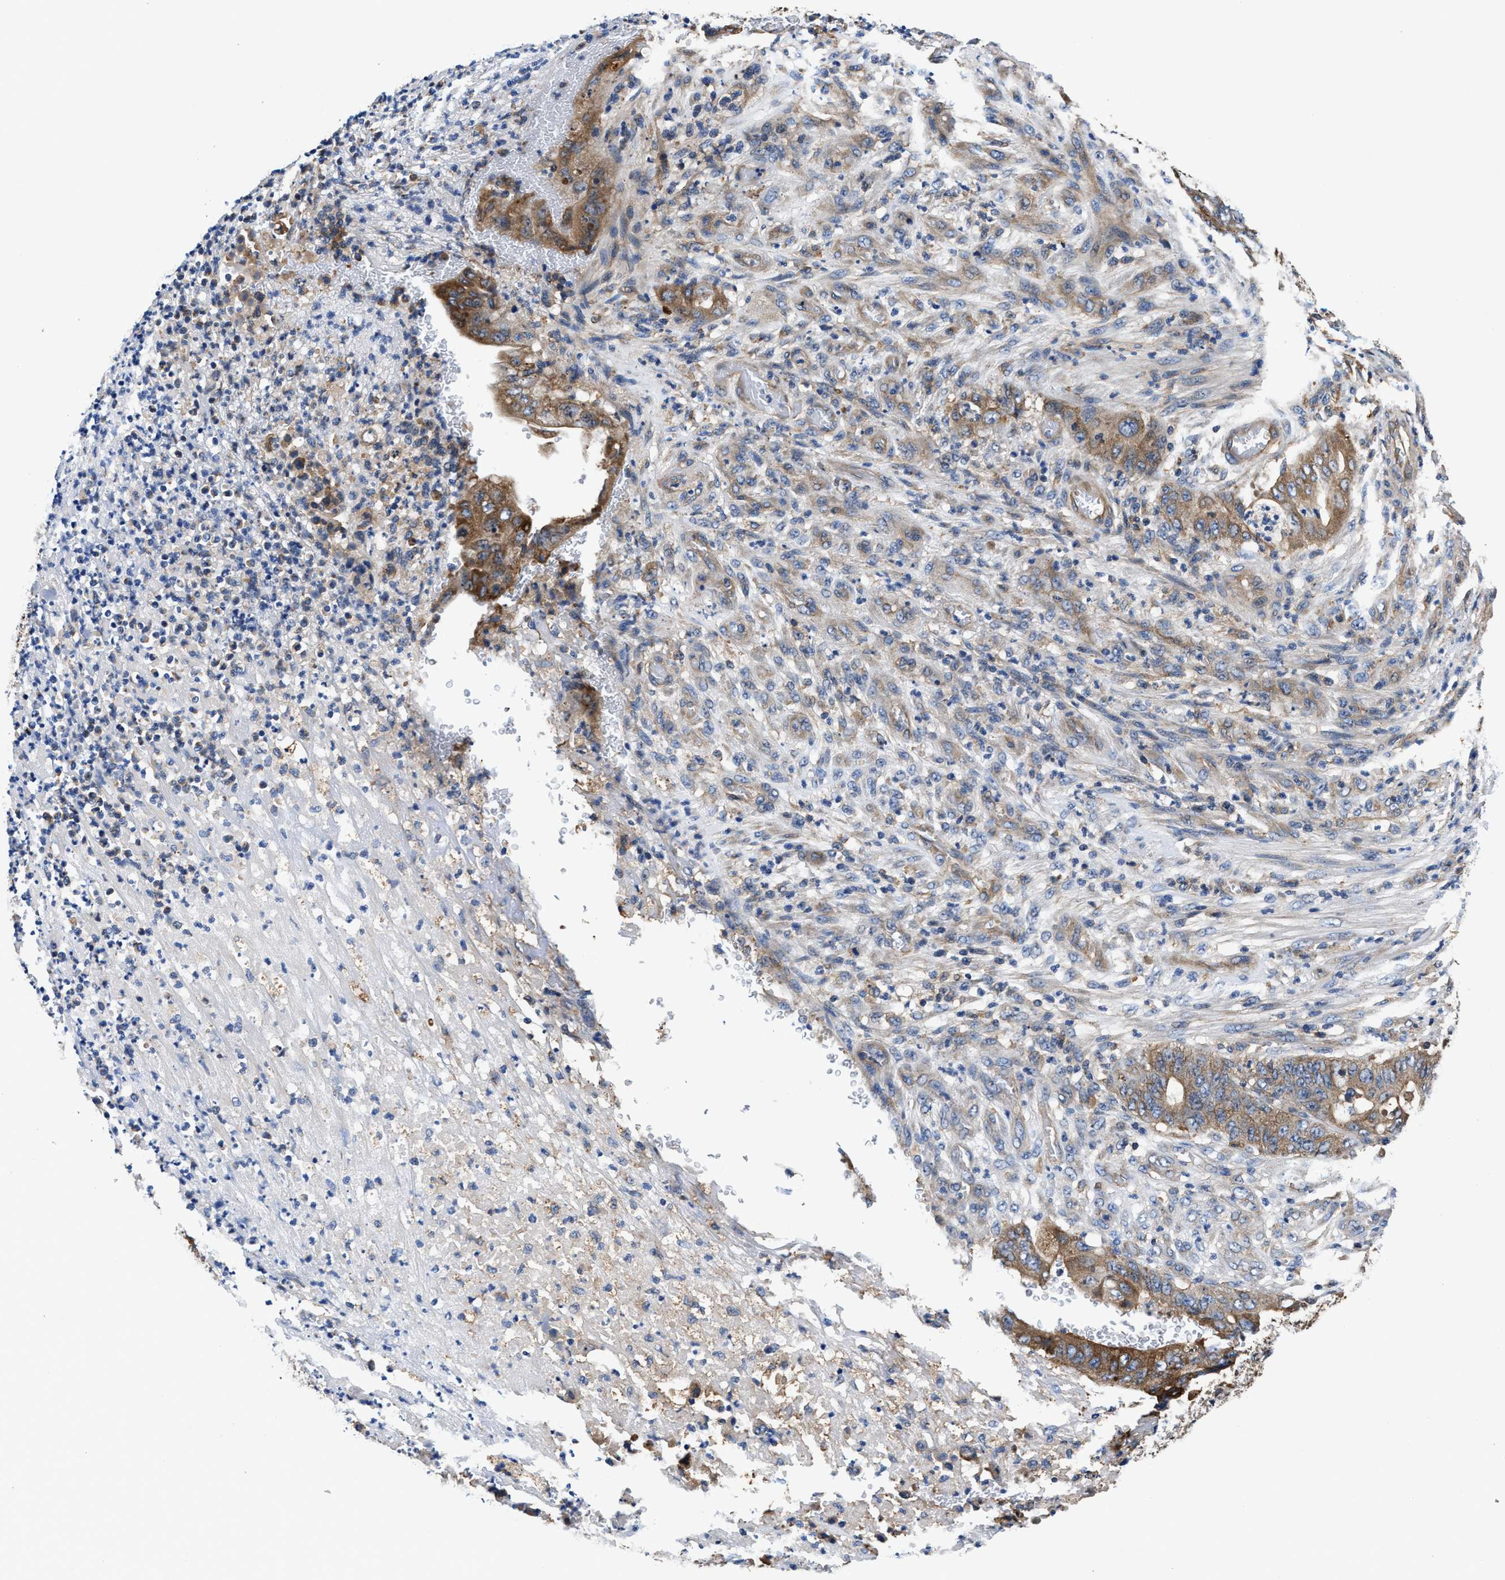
{"staining": {"intensity": "moderate", "quantity": ">75%", "location": "cytoplasmic/membranous"}, "tissue": "stomach cancer", "cell_type": "Tumor cells", "image_type": "cancer", "snomed": [{"axis": "morphology", "description": "Adenocarcinoma, NOS"}, {"axis": "topography", "description": "Stomach"}], "caption": "Tumor cells demonstrate moderate cytoplasmic/membranous staining in about >75% of cells in stomach adenocarcinoma.", "gene": "PPP1R9B", "patient": {"sex": "female", "age": 73}}